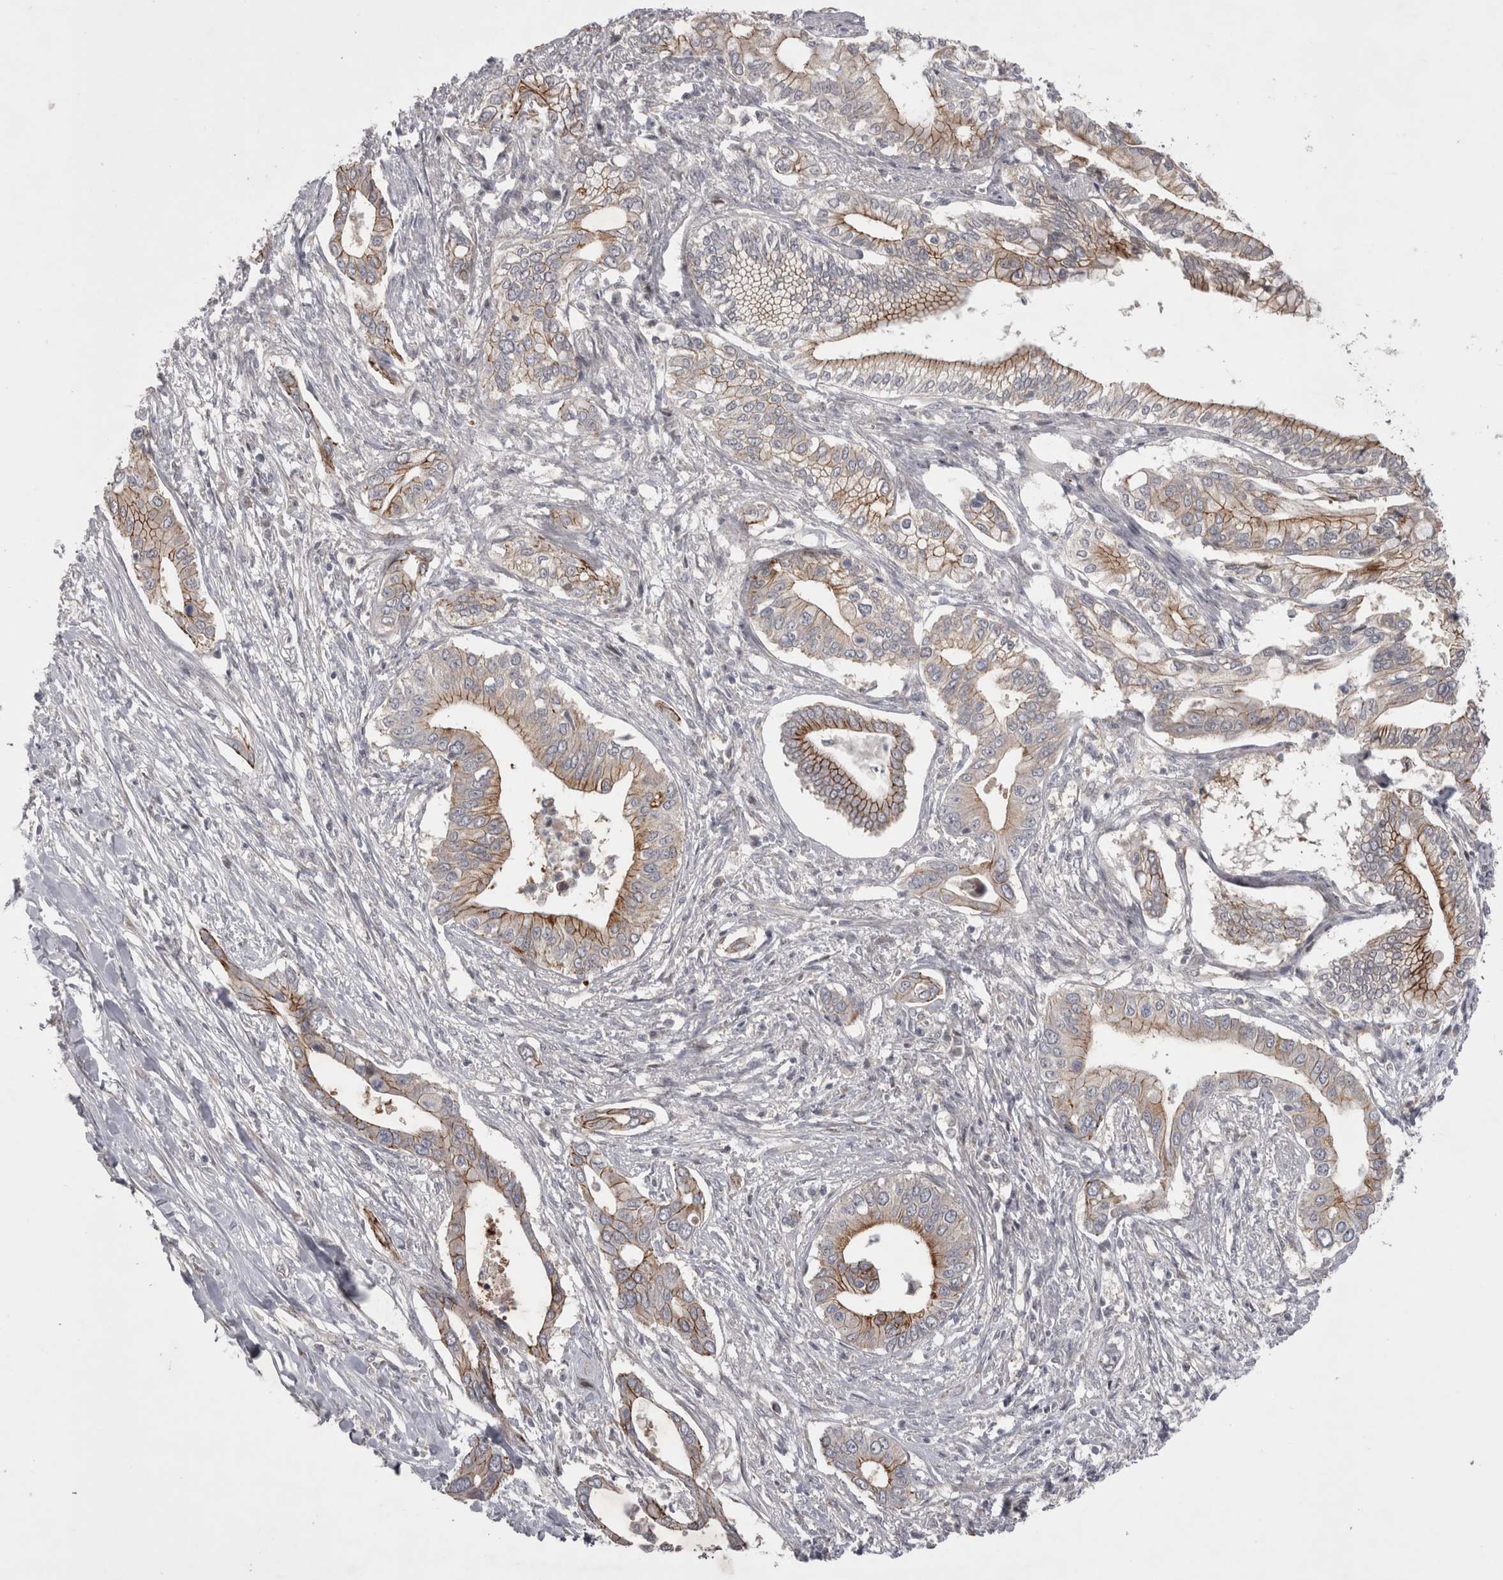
{"staining": {"intensity": "moderate", "quantity": "25%-75%", "location": "cytoplasmic/membranous"}, "tissue": "pancreatic cancer", "cell_type": "Tumor cells", "image_type": "cancer", "snomed": [{"axis": "morphology", "description": "Normal tissue, NOS"}, {"axis": "morphology", "description": "Adenocarcinoma, NOS"}, {"axis": "topography", "description": "Pancreas"}, {"axis": "topography", "description": "Peripheral nerve tissue"}], "caption": "Pancreatic adenocarcinoma stained with a brown dye demonstrates moderate cytoplasmic/membranous positive staining in about 25%-75% of tumor cells.", "gene": "NENF", "patient": {"sex": "male", "age": 59}}